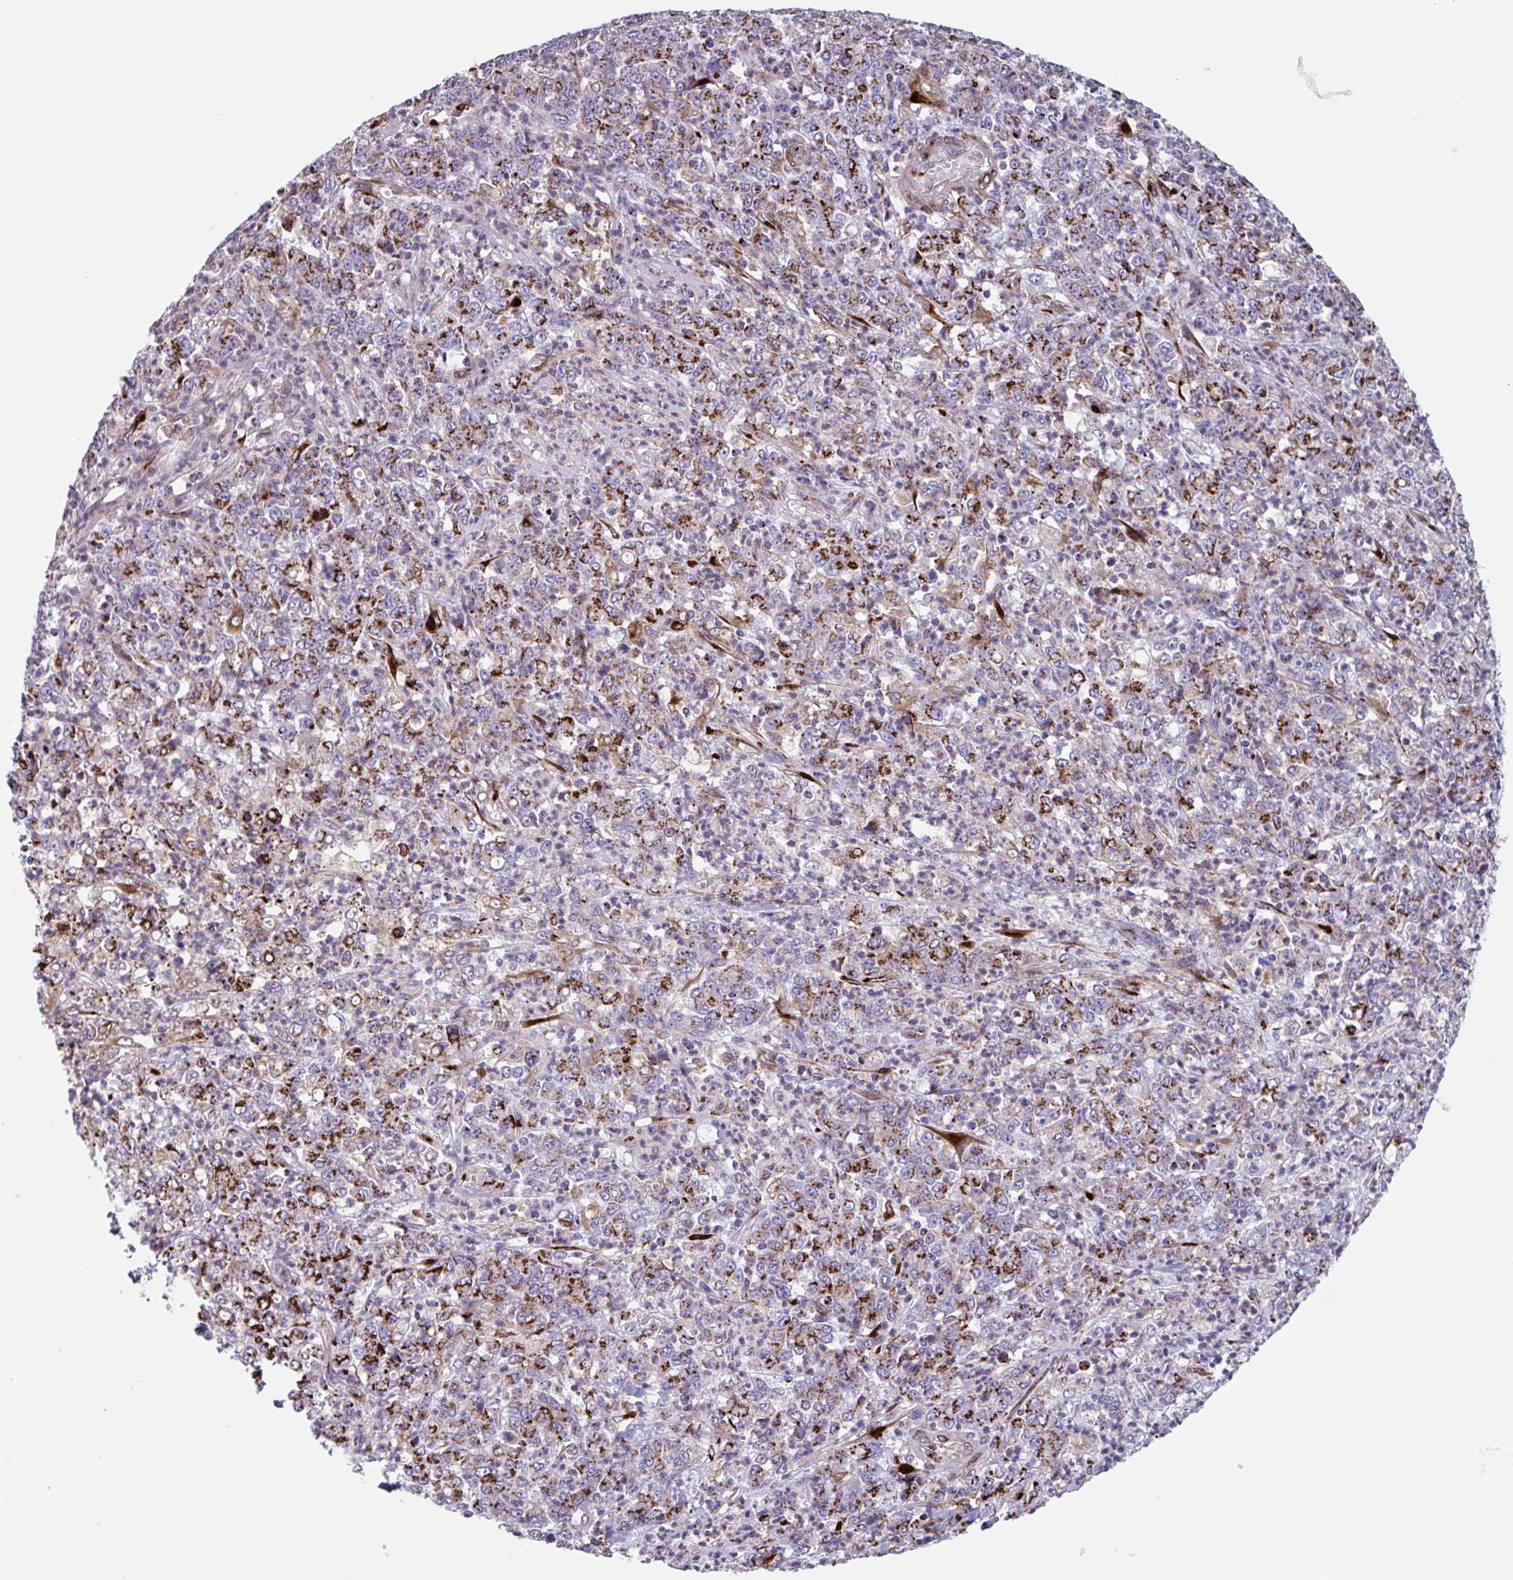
{"staining": {"intensity": "strong", "quantity": "<25%", "location": "cytoplasmic/membranous"}, "tissue": "stomach cancer", "cell_type": "Tumor cells", "image_type": "cancer", "snomed": [{"axis": "morphology", "description": "Adenocarcinoma, NOS"}, {"axis": "topography", "description": "Stomach, lower"}], "caption": "Tumor cells show strong cytoplasmic/membranous staining in approximately <25% of cells in stomach cancer (adenocarcinoma).", "gene": "RFK", "patient": {"sex": "female", "age": 71}}